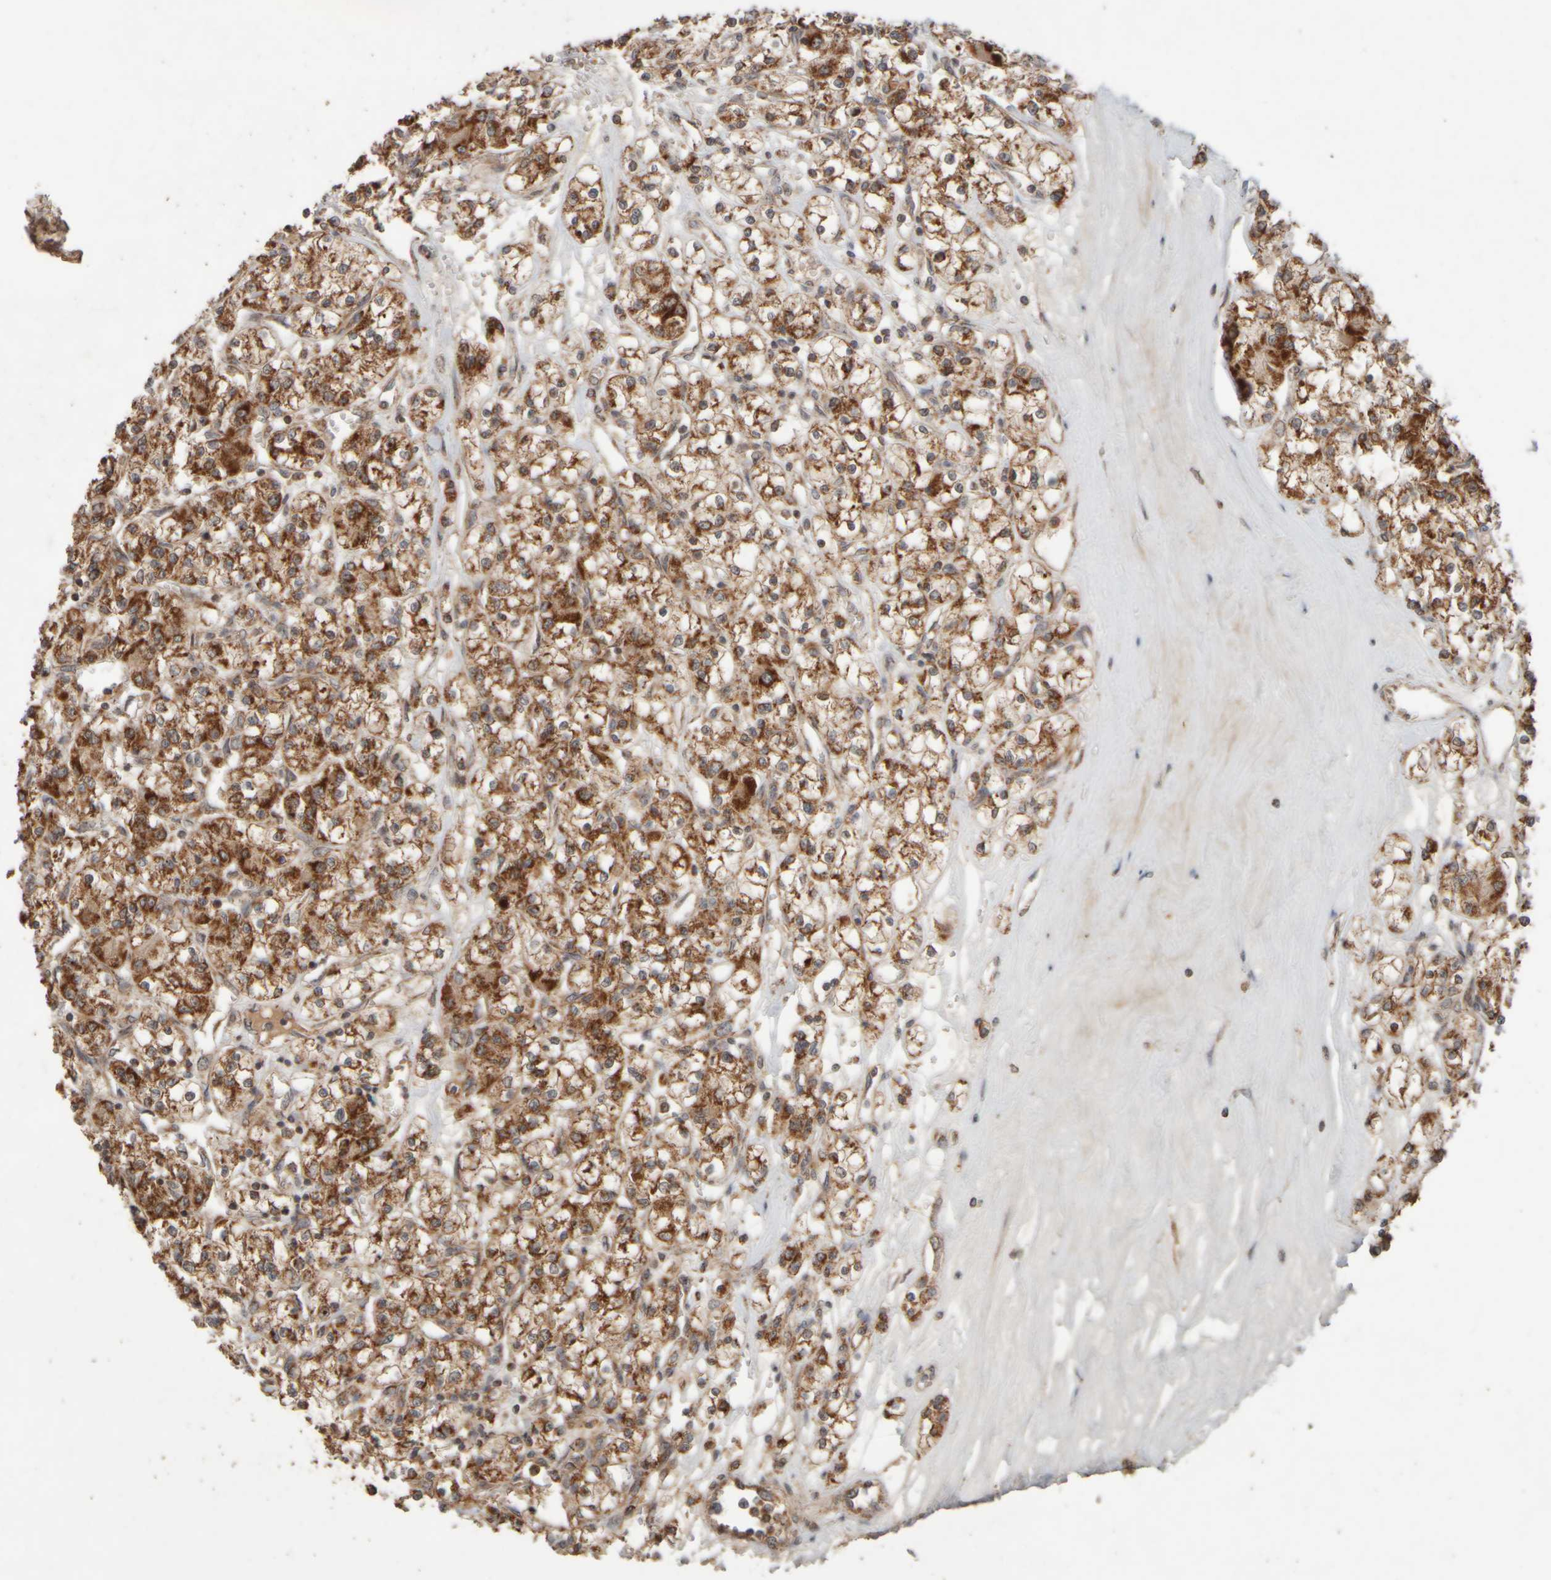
{"staining": {"intensity": "strong", "quantity": ">75%", "location": "cytoplasmic/membranous"}, "tissue": "renal cancer", "cell_type": "Tumor cells", "image_type": "cancer", "snomed": [{"axis": "morphology", "description": "Adenocarcinoma, NOS"}, {"axis": "topography", "description": "Kidney"}], "caption": "Protein expression analysis of human adenocarcinoma (renal) reveals strong cytoplasmic/membranous staining in about >75% of tumor cells. (Stains: DAB (3,3'-diaminobenzidine) in brown, nuclei in blue, Microscopy: brightfield microscopy at high magnification).", "gene": "EIF2B3", "patient": {"sex": "female", "age": 59}}